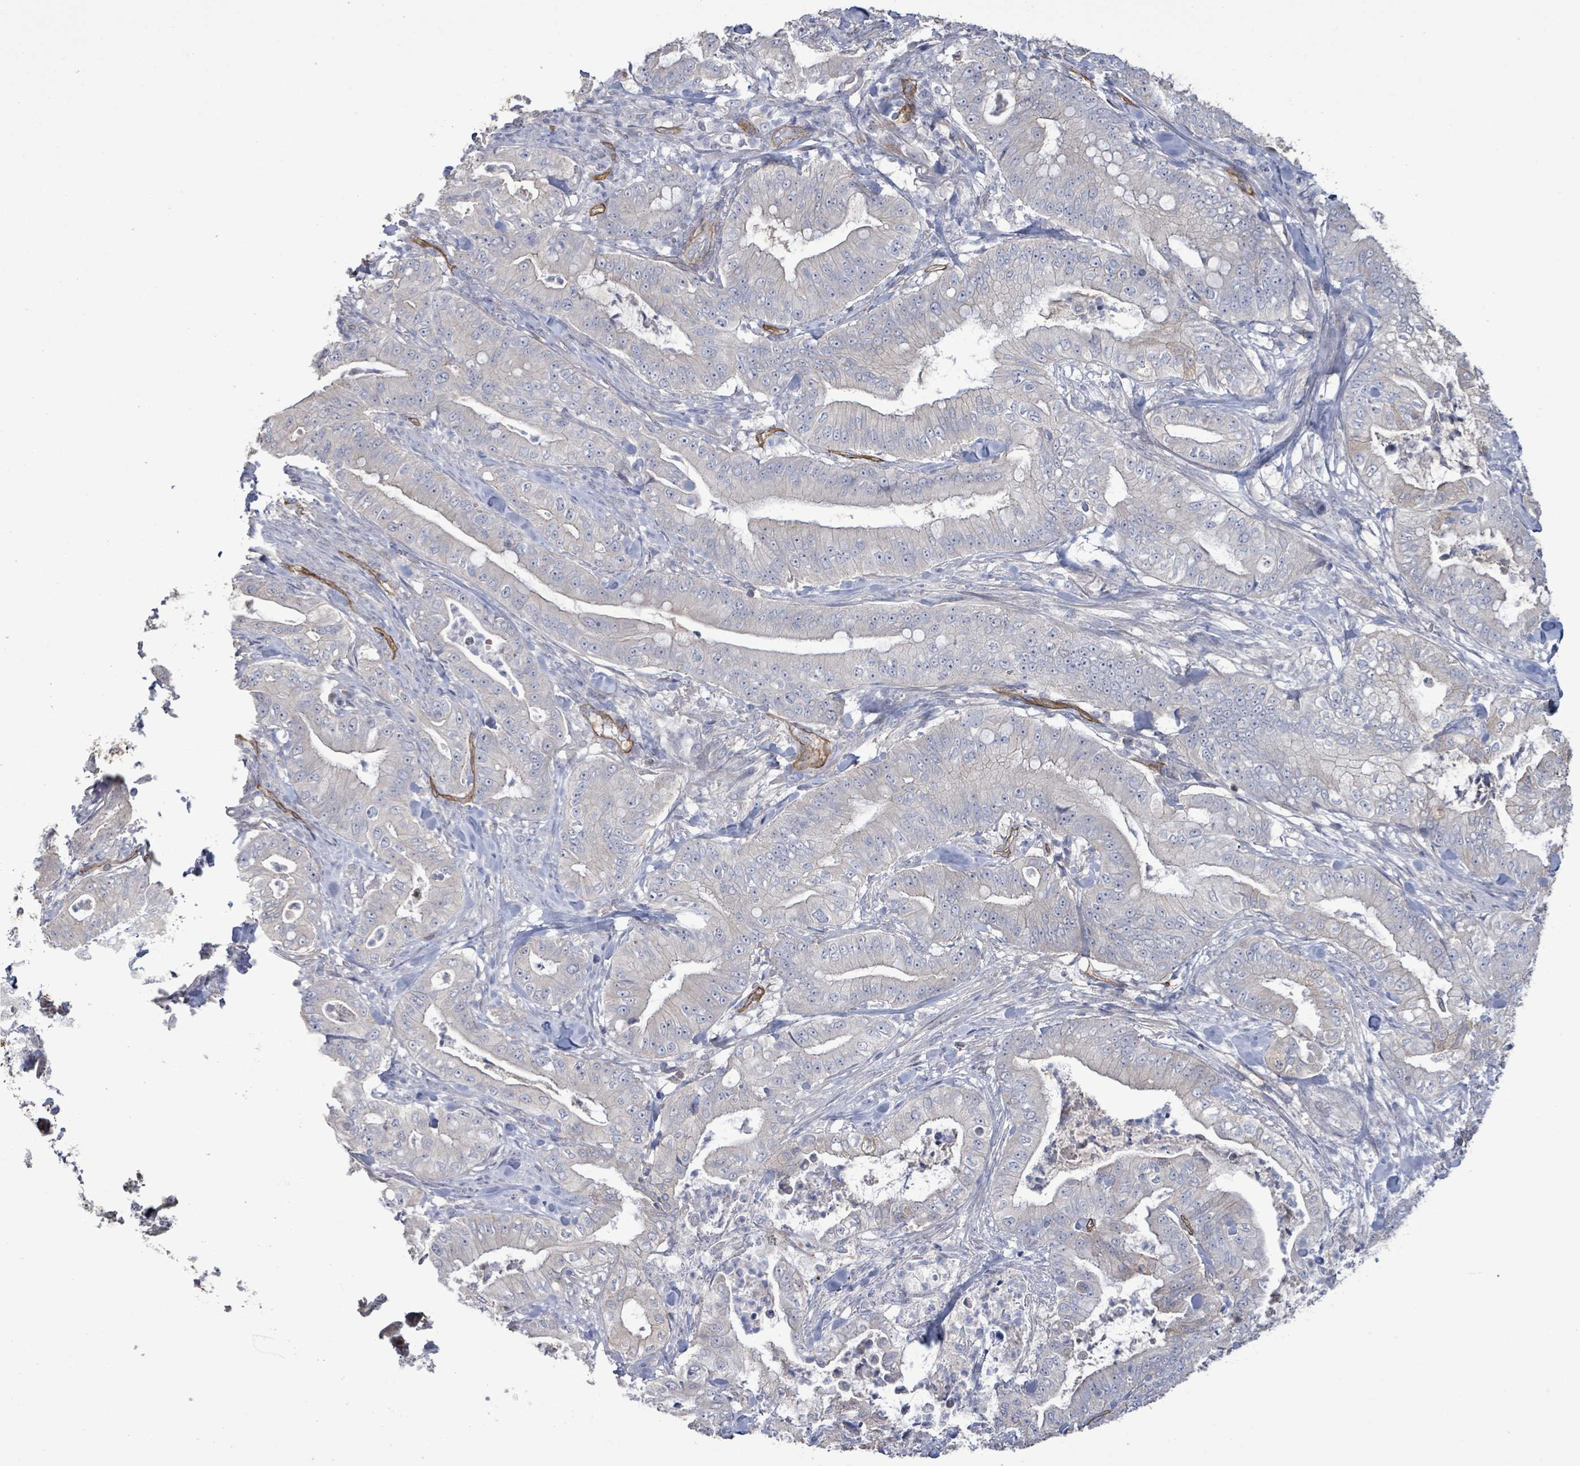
{"staining": {"intensity": "negative", "quantity": "none", "location": "none"}, "tissue": "pancreatic cancer", "cell_type": "Tumor cells", "image_type": "cancer", "snomed": [{"axis": "morphology", "description": "Adenocarcinoma, NOS"}, {"axis": "topography", "description": "Pancreas"}], "caption": "Adenocarcinoma (pancreatic) stained for a protein using immunohistochemistry shows no staining tumor cells.", "gene": "KANK3", "patient": {"sex": "male", "age": 71}}